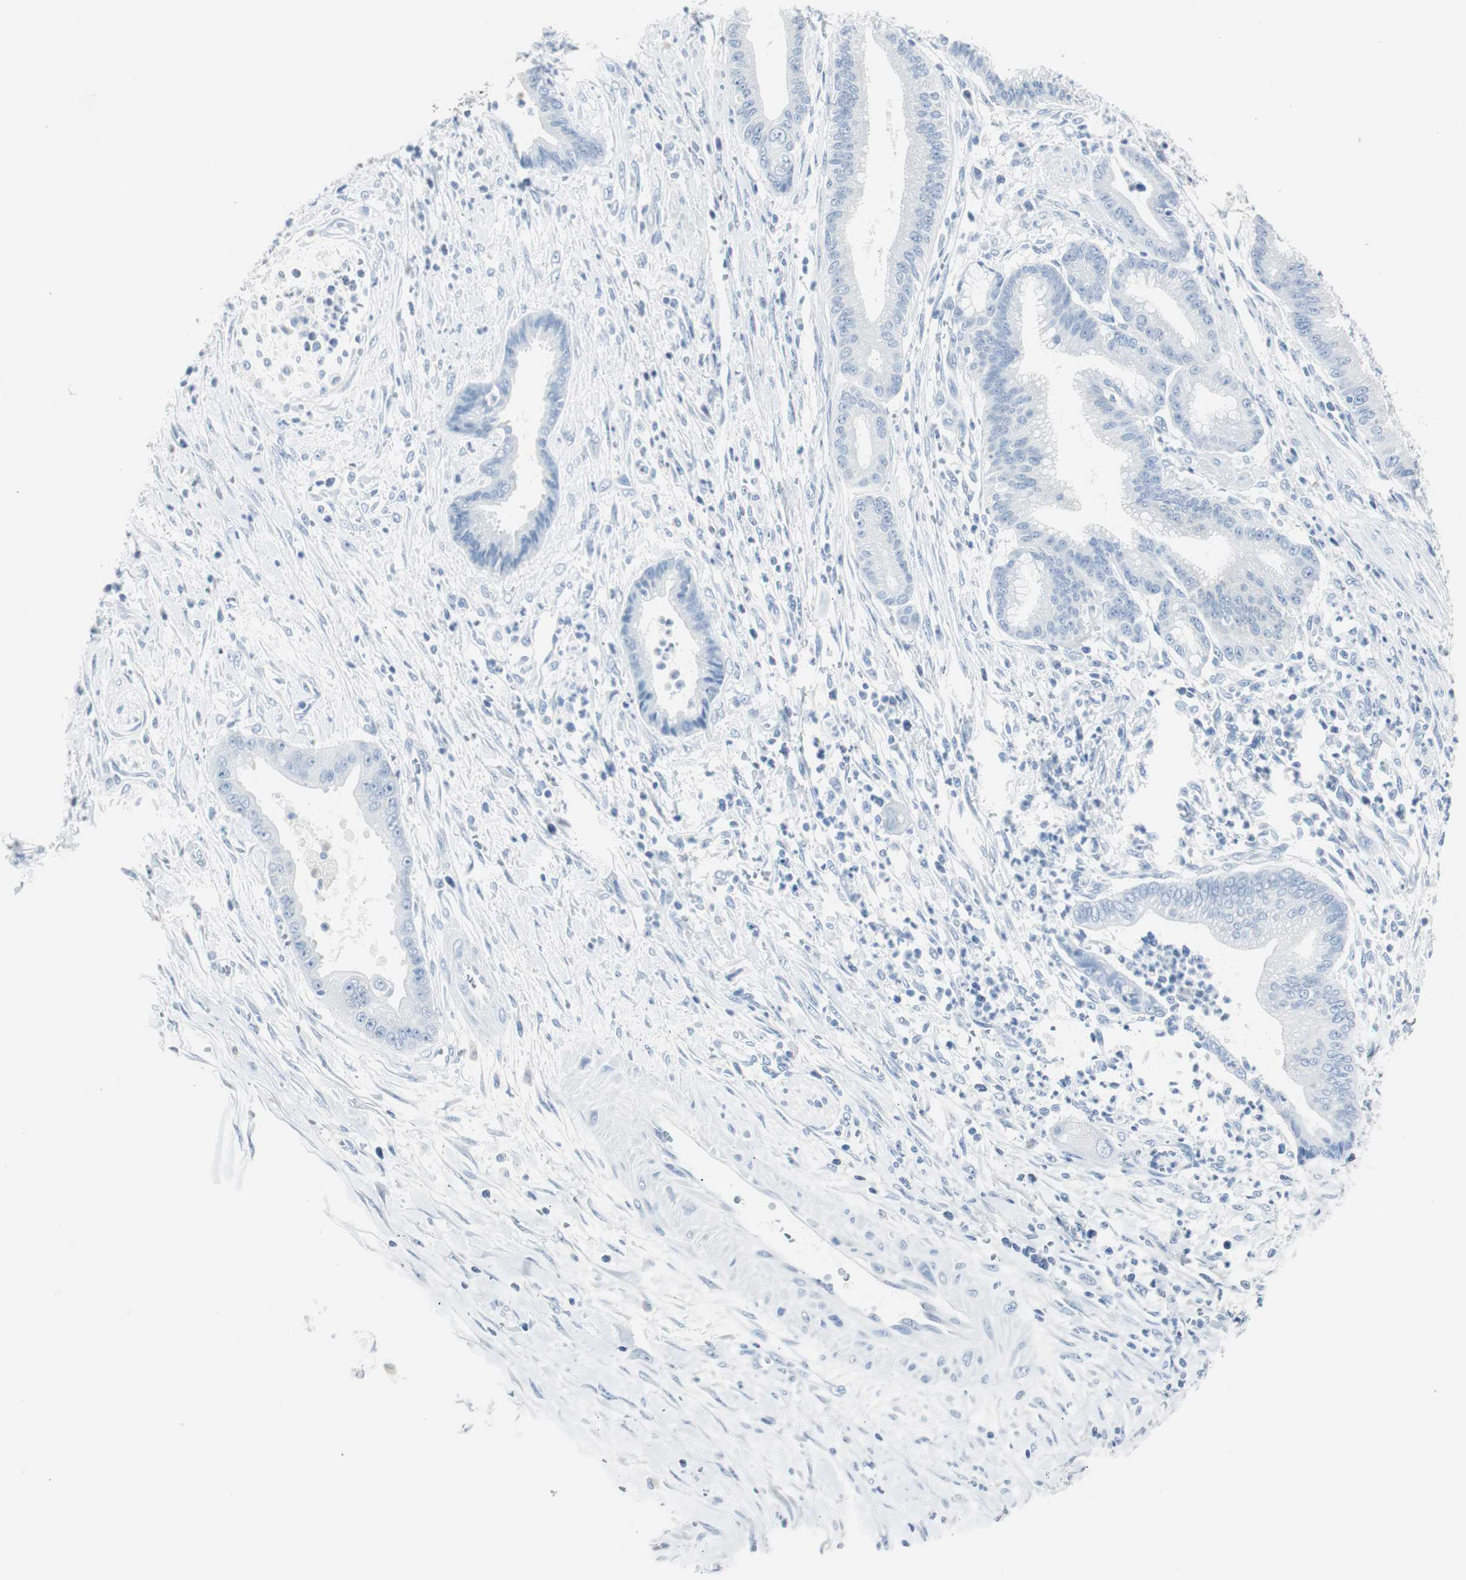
{"staining": {"intensity": "moderate", "quantity": "<25%", "location": "cytoplasmic/membranous"}, "tissue": "pancreatic cancer", "cell_type": "Tumor cells", "image_type": "cancer", "snomed": [{"axis": "morphology", "description": "Adenocarcinoma, NOS"}, {"axis": "topography", "description": "Pancreas"}], "caption": "Adenocarcinoma (pancreatic) stained with a protein marker exhibits moderate staining in tumor cells.", "gene": "S100A7", "patient": {"sex": "male", "age": 59}}